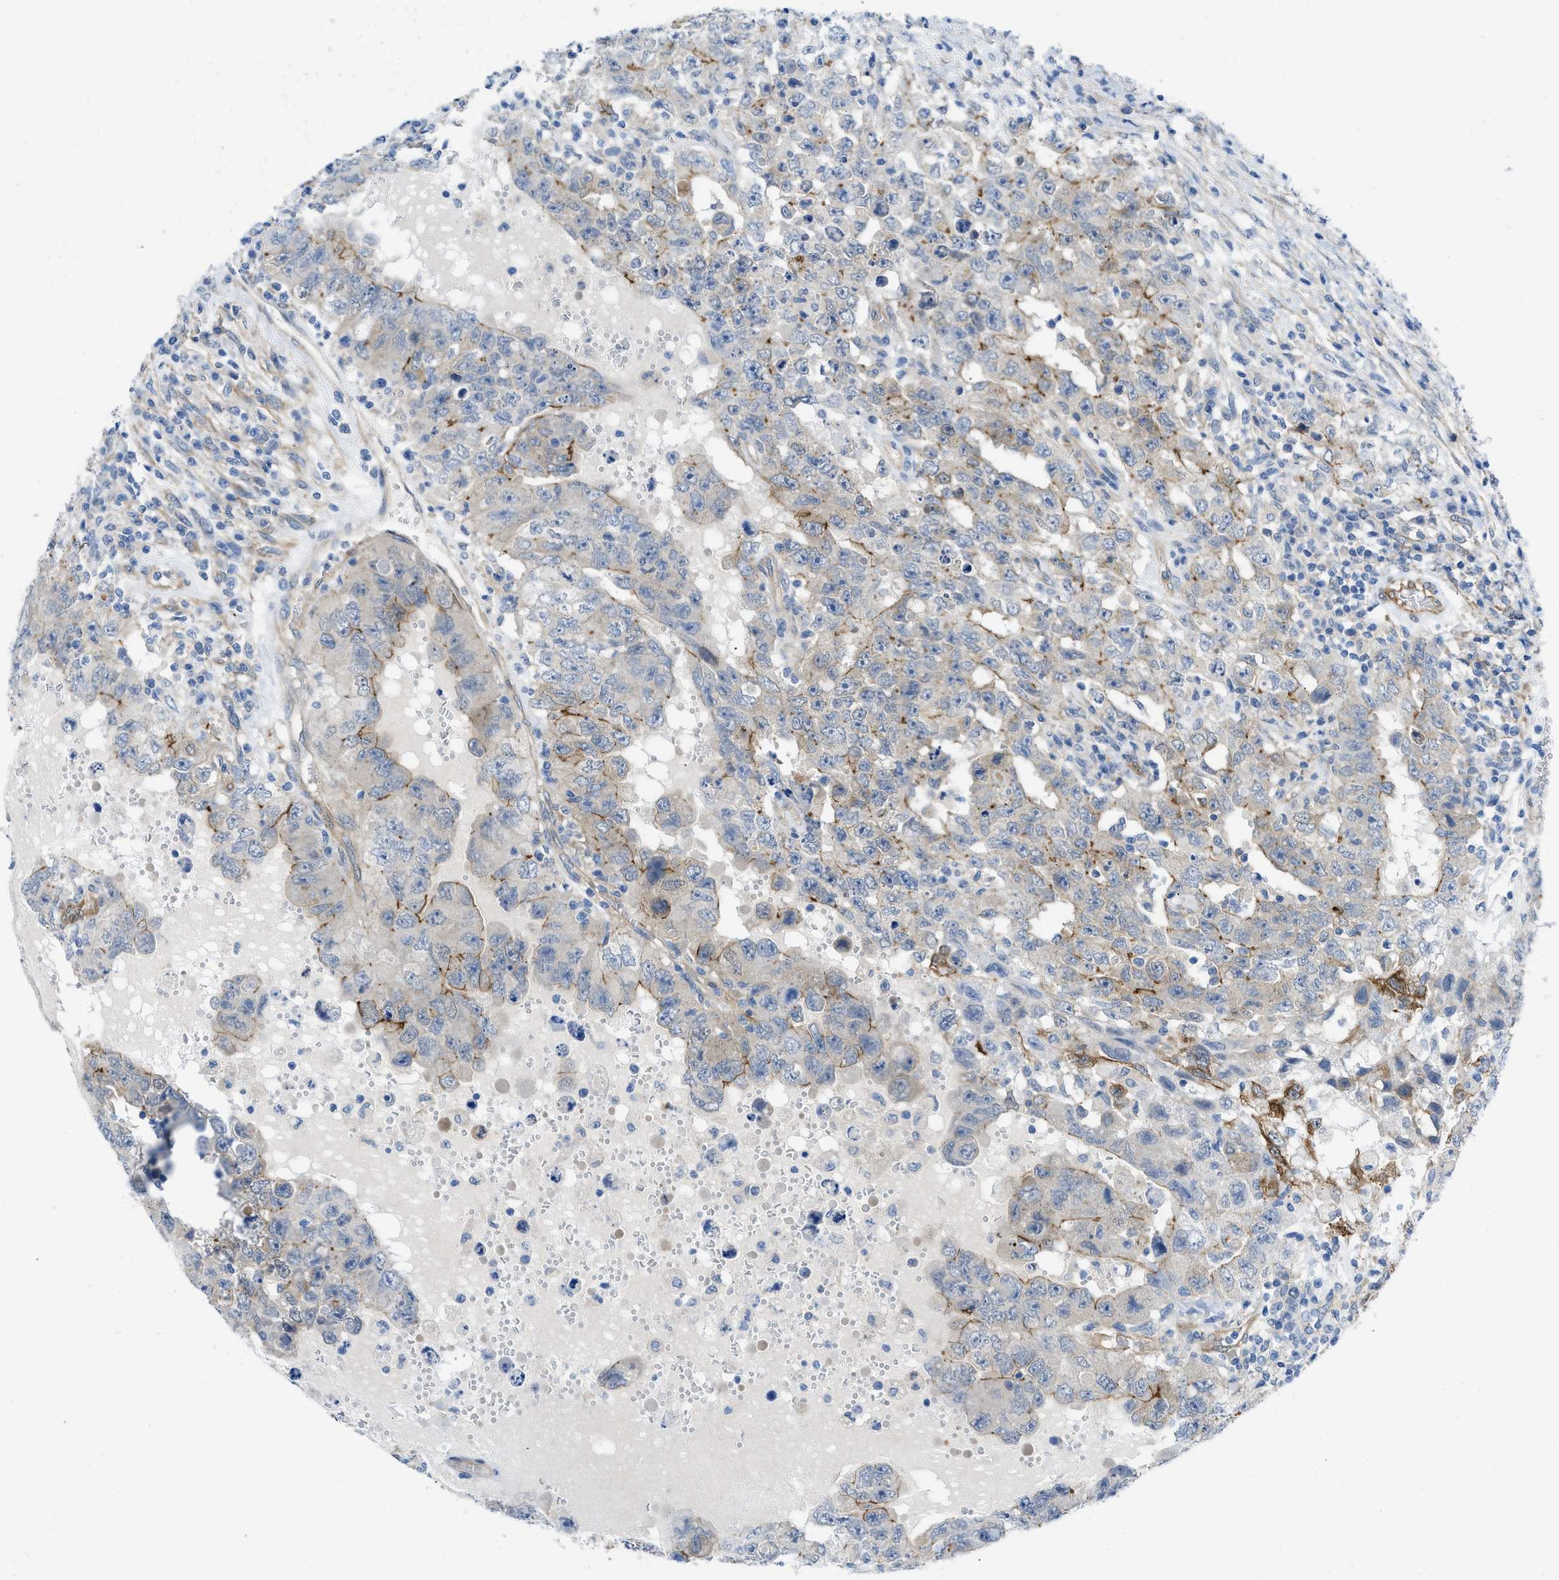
{"staining": {"intensity": "moderate", "quantity": "25%-75%", "location": "cytoplasmic/membranous"}, "tissue": "testis cancer", "cell_type": "Tumor cells", "image_type": "cancer", "snomed": [{"axis": "morphology", "description": "Carcinoma, Embryonal, NOS"}, {"axis": "topography", "description": "Testis"}], "caption": "The immunohistochemical stain highlights moderate cytoplasmic/membranous staining in tumor cells of testis cancer (embryonal carcinoma) tissue.", "gene": "PDLIM5", "patient": {"sex": "male", "age": 26}}